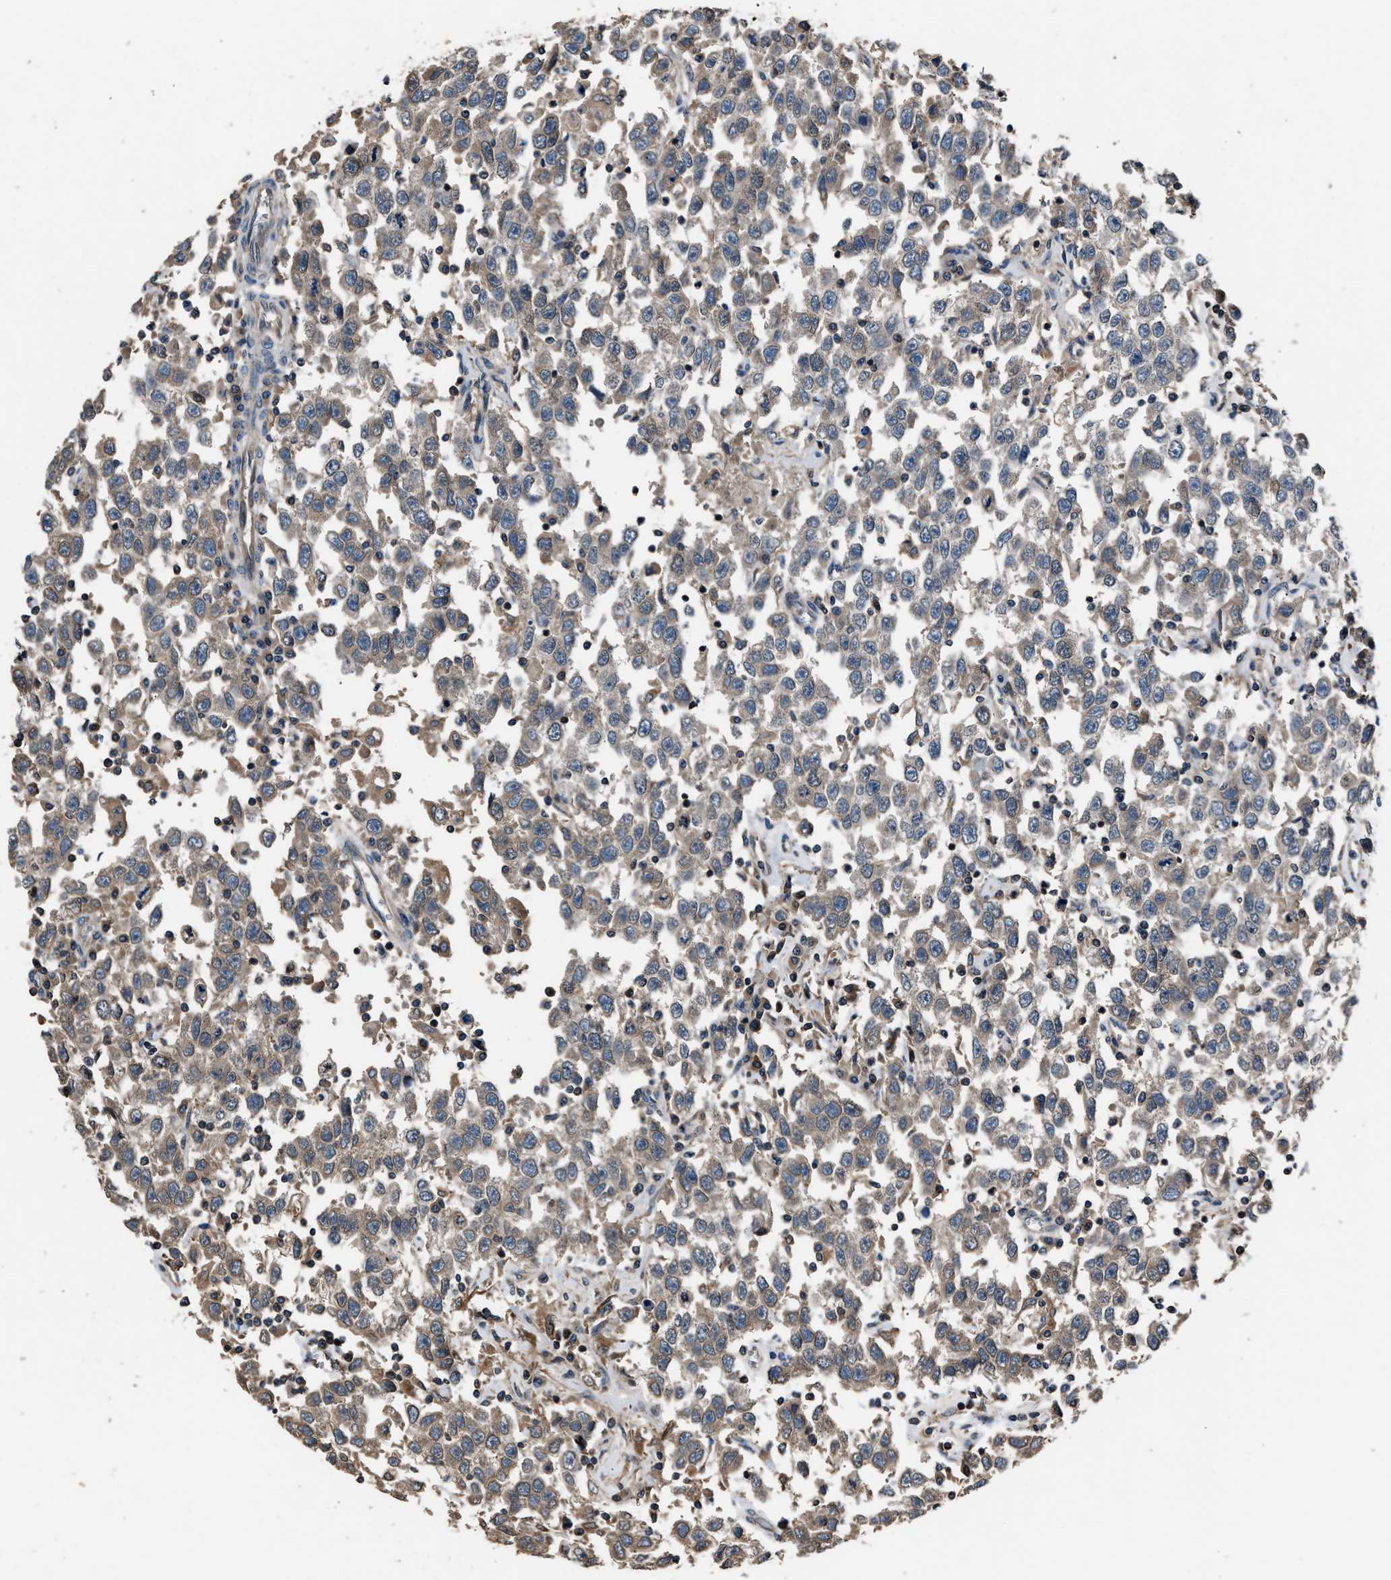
{"staining": {"intensity": "weak", "quantity": "<25%", "location": "cytoplasmic/membranous"}, "tissue": "testis cancer", "cell_type": "Tumor cells", "image_type": "cancer", "snomed": [{"axis": "morphology", "description": "Seminoma, NOS"}, {"axis": "topography", "description": "Testis"}], "caption": "Immunohistochemical staining of testis cancer (seminoma) shows no significant positivity in tumor cells.", "gene": "TNRC18", "patient": {"sex": "male", "age": 41}}